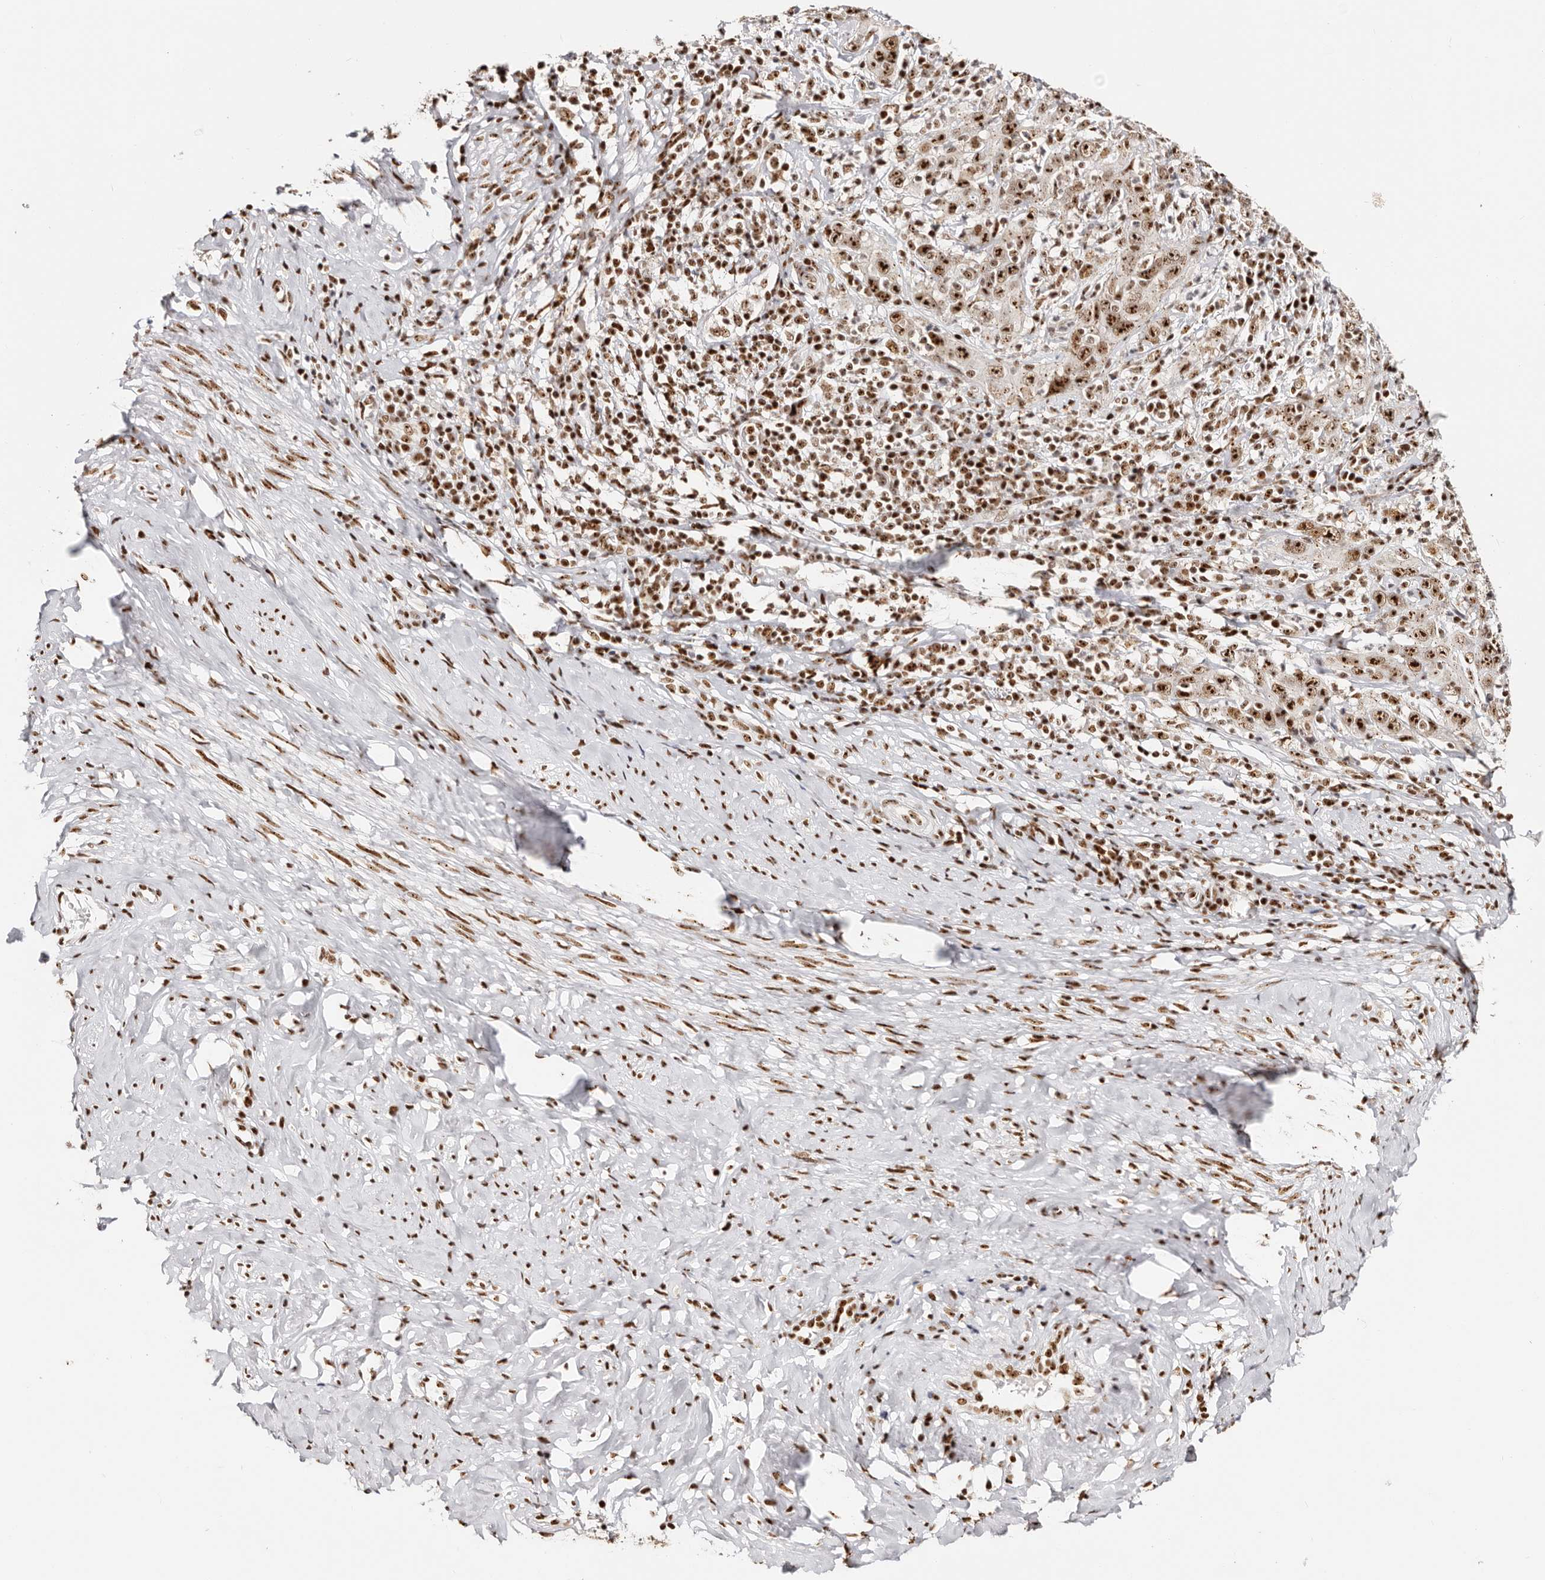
{"staining": {"intensity": "strong", "quantity": ">75%", "location": "nuclear"}, "tissue": "cervical cancer", "cell_type": "Tumor cells", "image_type": "cancer", "snomed": [{"axis": "morphology", "description": "Squamous cell carcinoma, NOS"}, {"axis": "topography", "description": "Cervix"}], "caption": "Immunohistochemistry (IHC) (DAB (3,3'-diaminobenzidine)) staining of cervical cancer displays strong nuclear protein expression in approximately >75% of tumor cells. (DAB IHC, brown staining for protein, blue staining for nuclei).", "gene": "IQGAP3", "patient": {"sex": "female", "age": 46}}